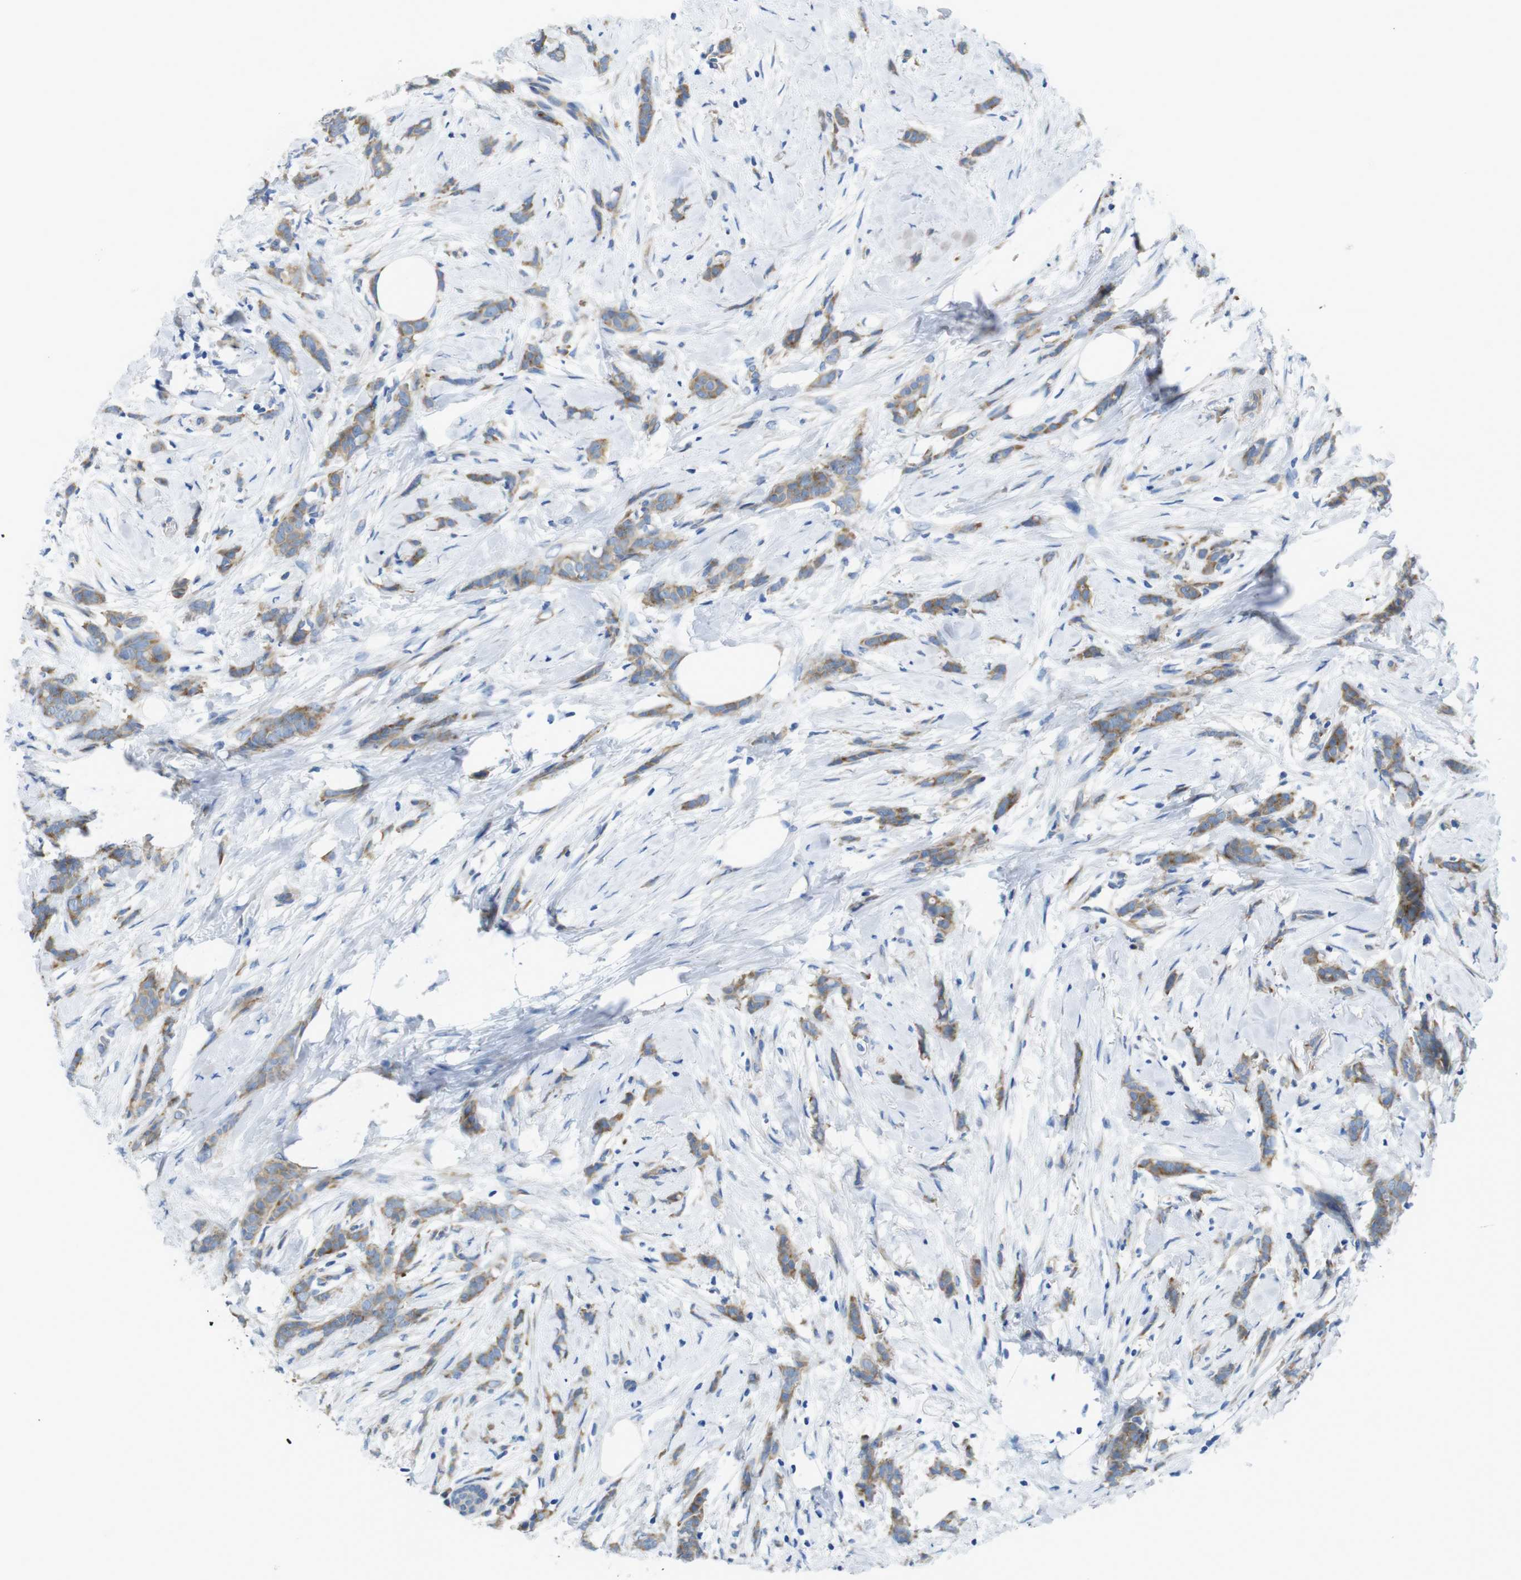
{"staining": {"intensity": "moderate", "quantity": ">75%", "location": "cytoplasmic/membranous"}, "tissue": "breast cancer", "cell_type": "Tumor cells", "image_type": "cancer", "snomed": [{"axis": "morphology", "description": "Lobular carcinoma, in situ"}, {"axis": "morphology", "description": "Lobular carcinoma"}, {"axis": "topography", "description": "Breast"}], "caption": "There is medium levels of moderate cytoplasmic/membranous positivity in tumor cells of breast cancer (lobular carcinoma), as demonstrated by immunohistochemical staining (brown color).", "gene": "TMEM234", "patient": {"sex": "female", "age": 41}}